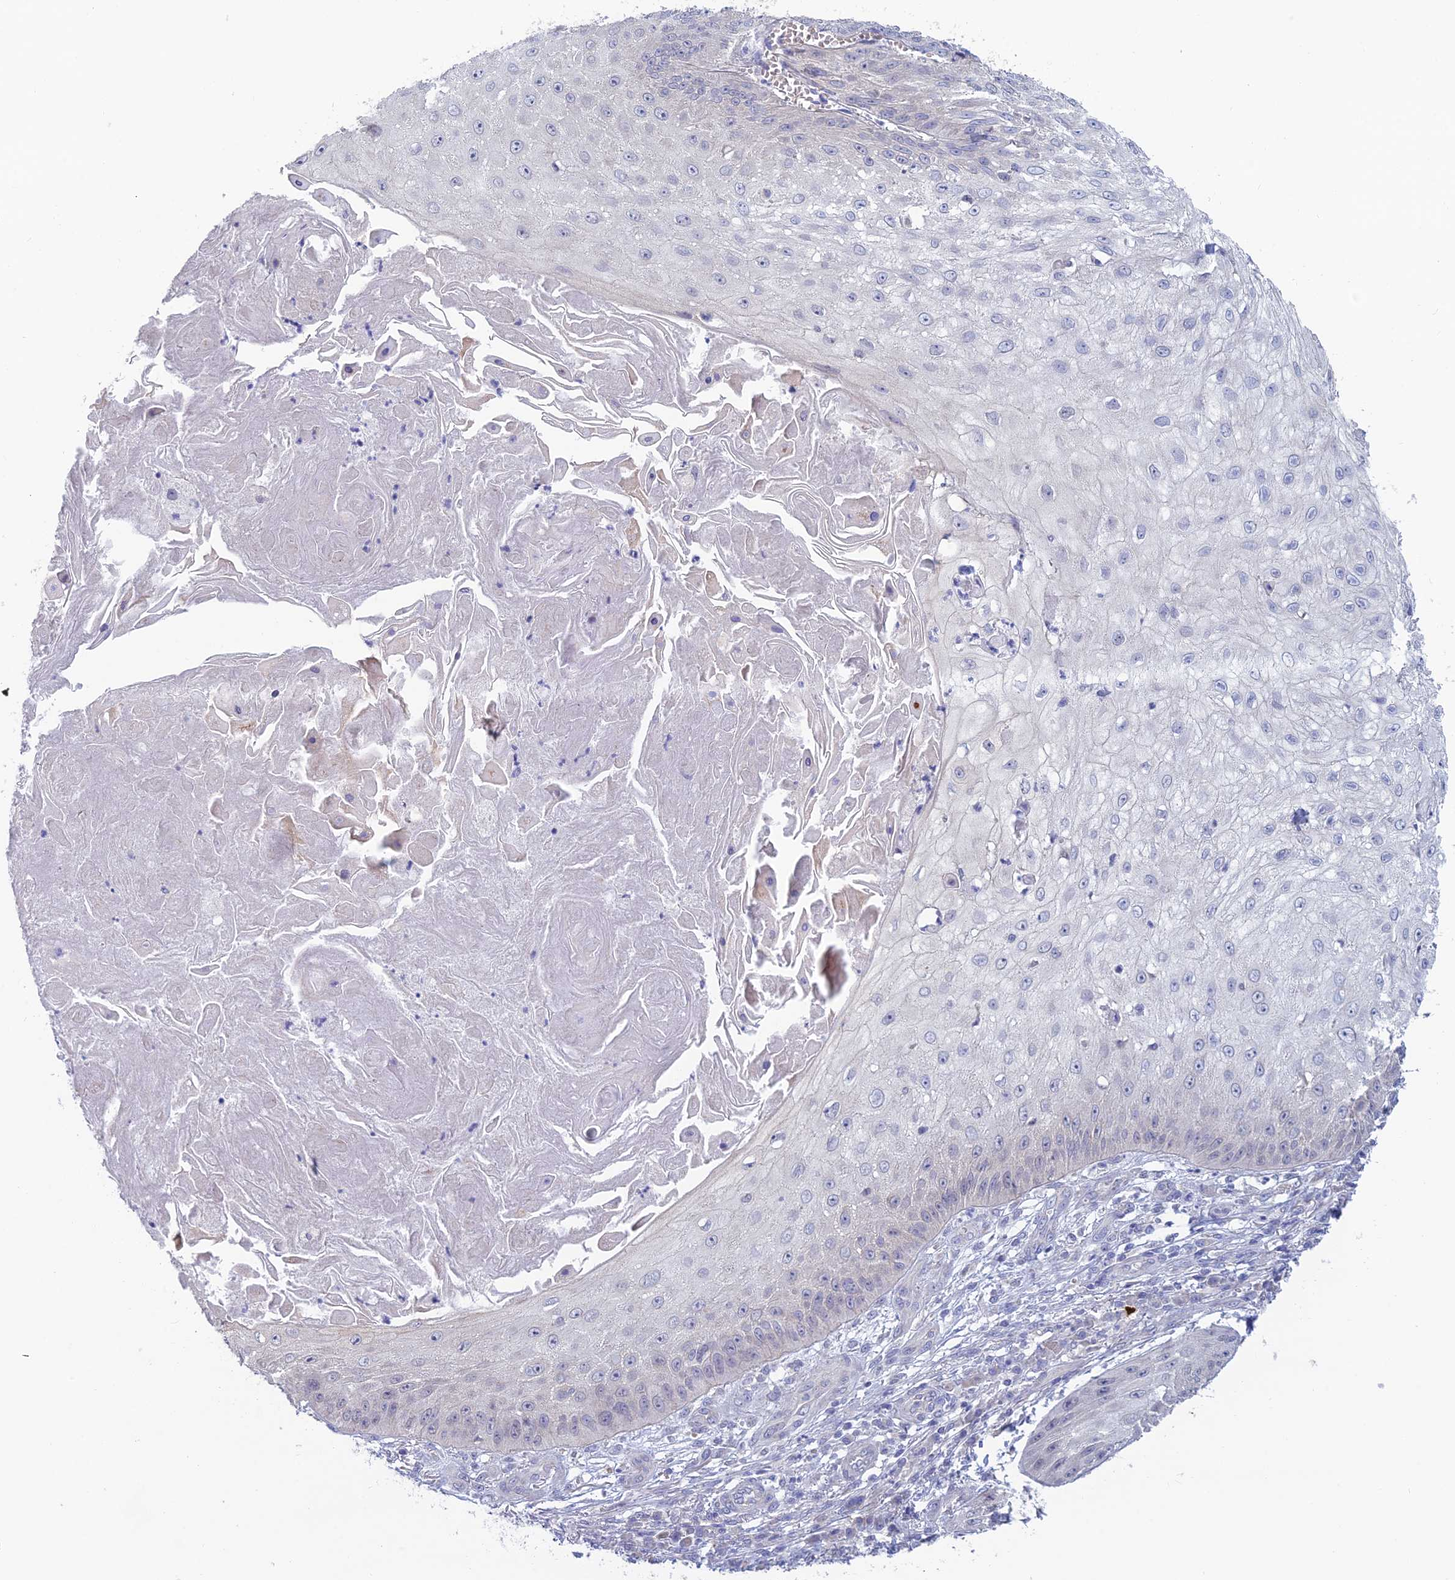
{"staining": {"intensity": "negative", "quantity": "none", "location": "none"}, "tissue": "skin cancer", "cell_type": "Tumor cells", "image_type": "cancer", "snomed": [{"axis": "morphology", "description": "Squamous cell carcinoma, NOS"}, {"axis": "topography", "description": "Skin"}], "caption": "Tumor cells show no significant staining in squamous cell carcinoma (skin).", "gene": "GIPC1", "patient": {"sex": "male", "age": 70}}